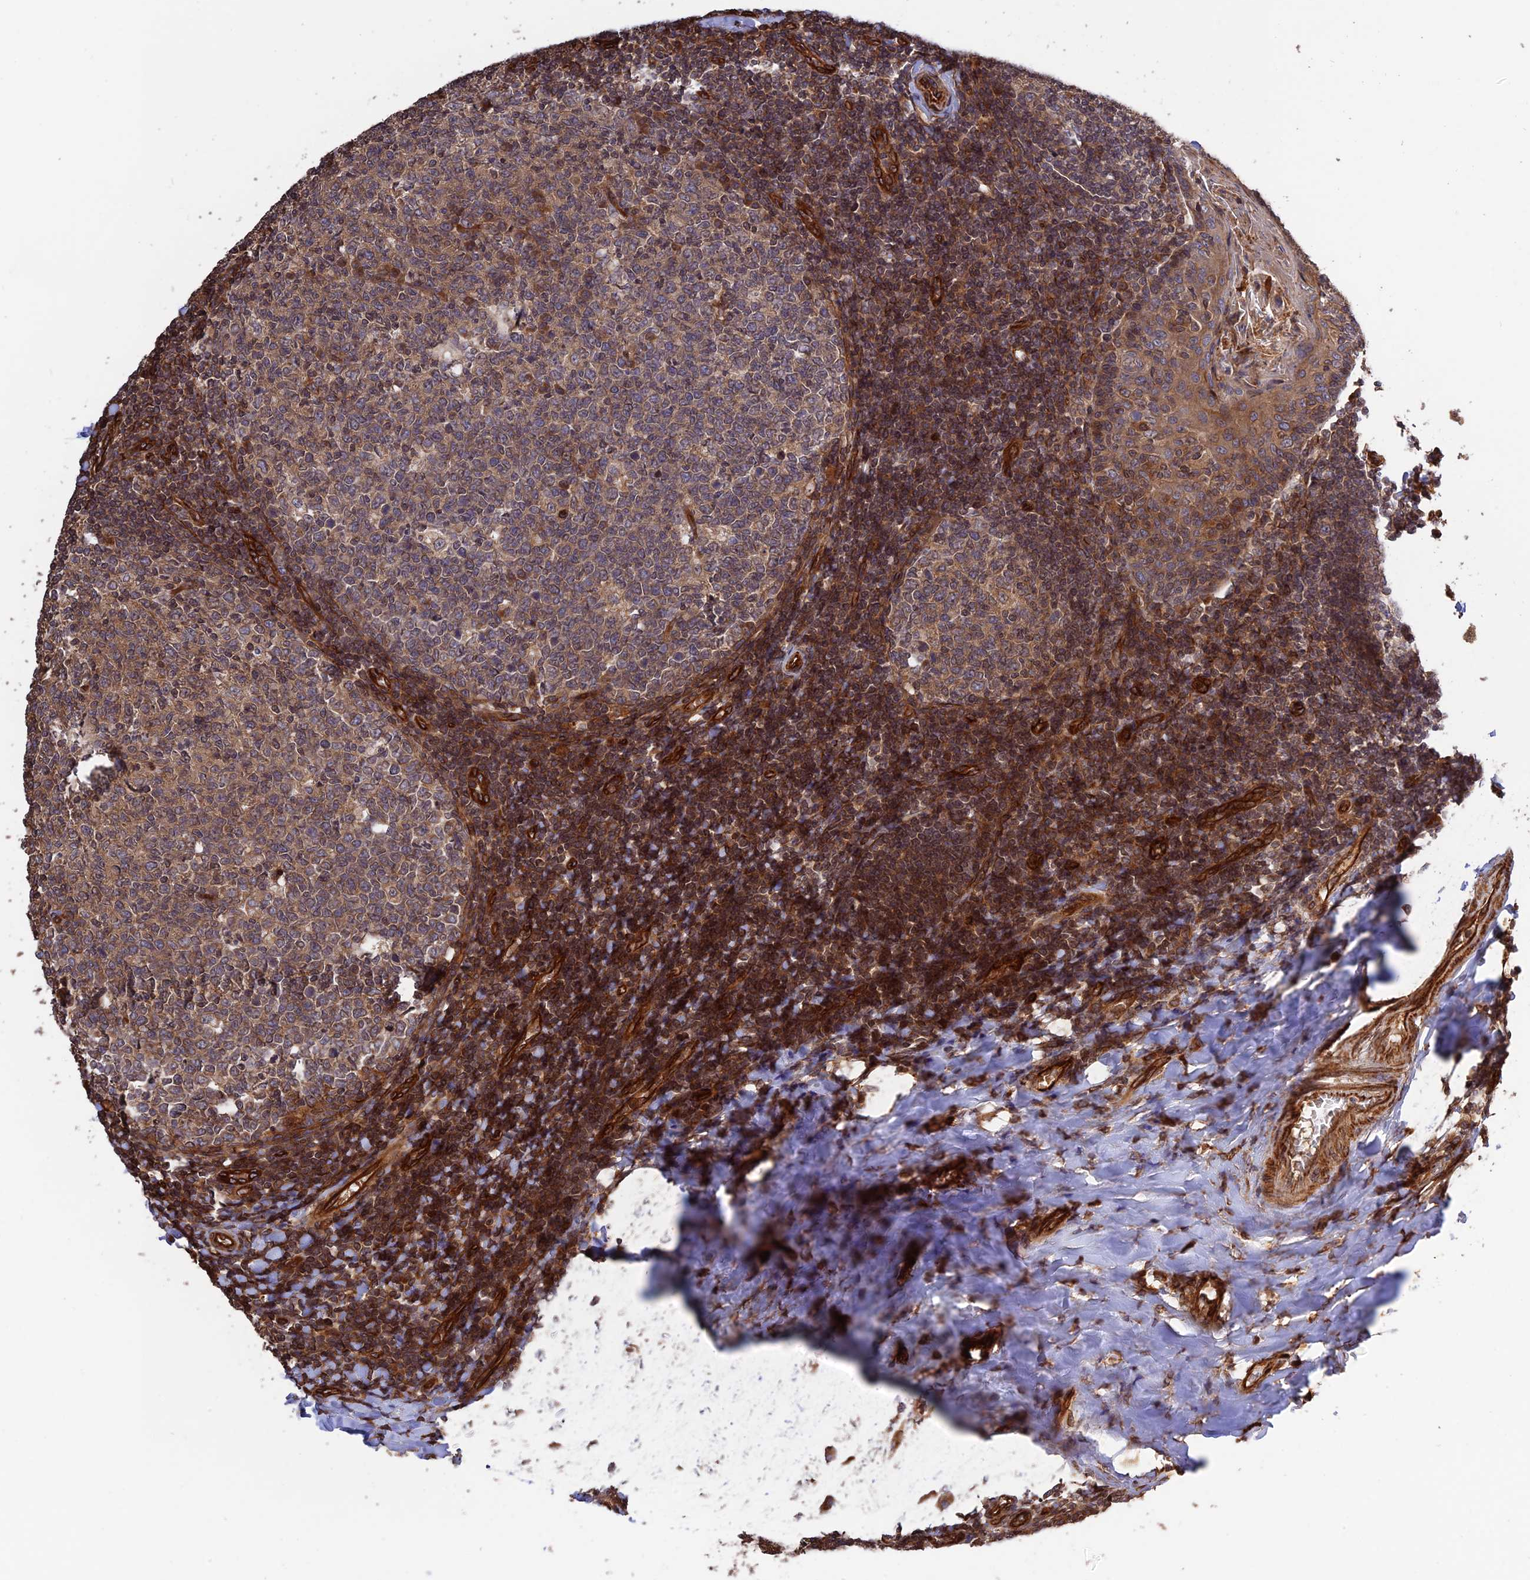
{"staining": {"intensity": "moderate", "quantity": "25%-75%", "location": "cytoplasmic/membranous"}, "tissue": "tonsil", "cell_type": "Germinal center cells", "image_type": "normal", "snomed": [{"axis": "morphology", "description": "Normal tissue, NOS"}, {"axis": "topography", "description": "Tonsil"}], "caption": "Germinal center cells reveal medium levels of moderate cytoplasmic/membranous expression in about 25%-75% of cells in unremarkable human tonsil.", "gene": "CREBL2", "patient": {"sex": "female", "age": 19}}